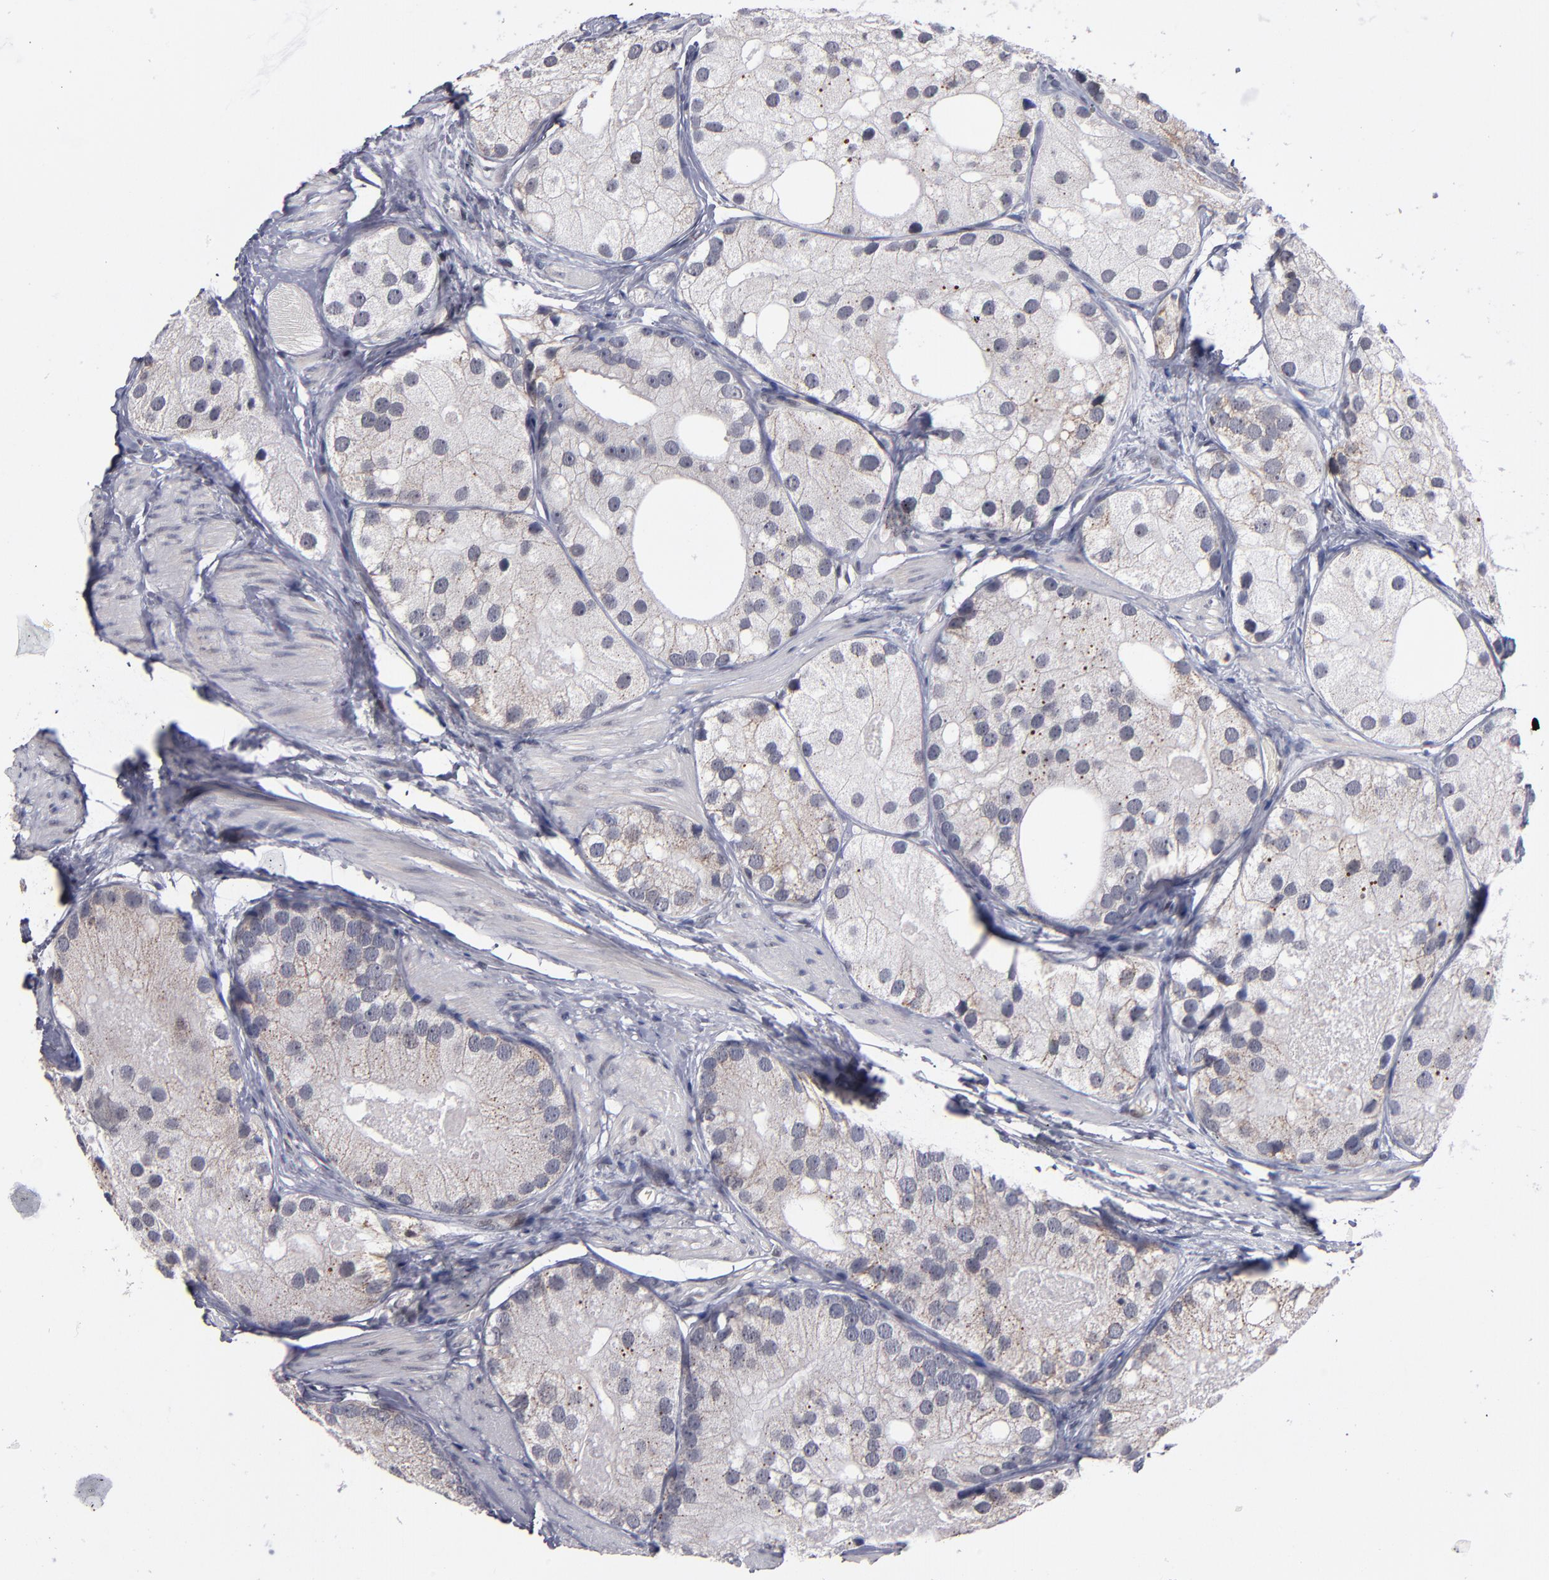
{"staining": {"intensity": "weak", "quantity": "<25%", "location": "cytoplasmic/membranous"}, "tissue": "prostate cancer", "cell_type": "Tumor cells", "image_type": "cancer", "snomed": [{"axis": "morphology", "description": "Adenocarcinoma, Low grade"}, {"axis": "topography", "description": "Prostate"}], "caption": "Human prostate cancer (low-grade adenocarcinoma) stained for a protein using immunohistochemistry (IHC) reveals no staining in tumor cells.", "gene": "ODF2", "patient": {"sex": "male", "age": 69}}